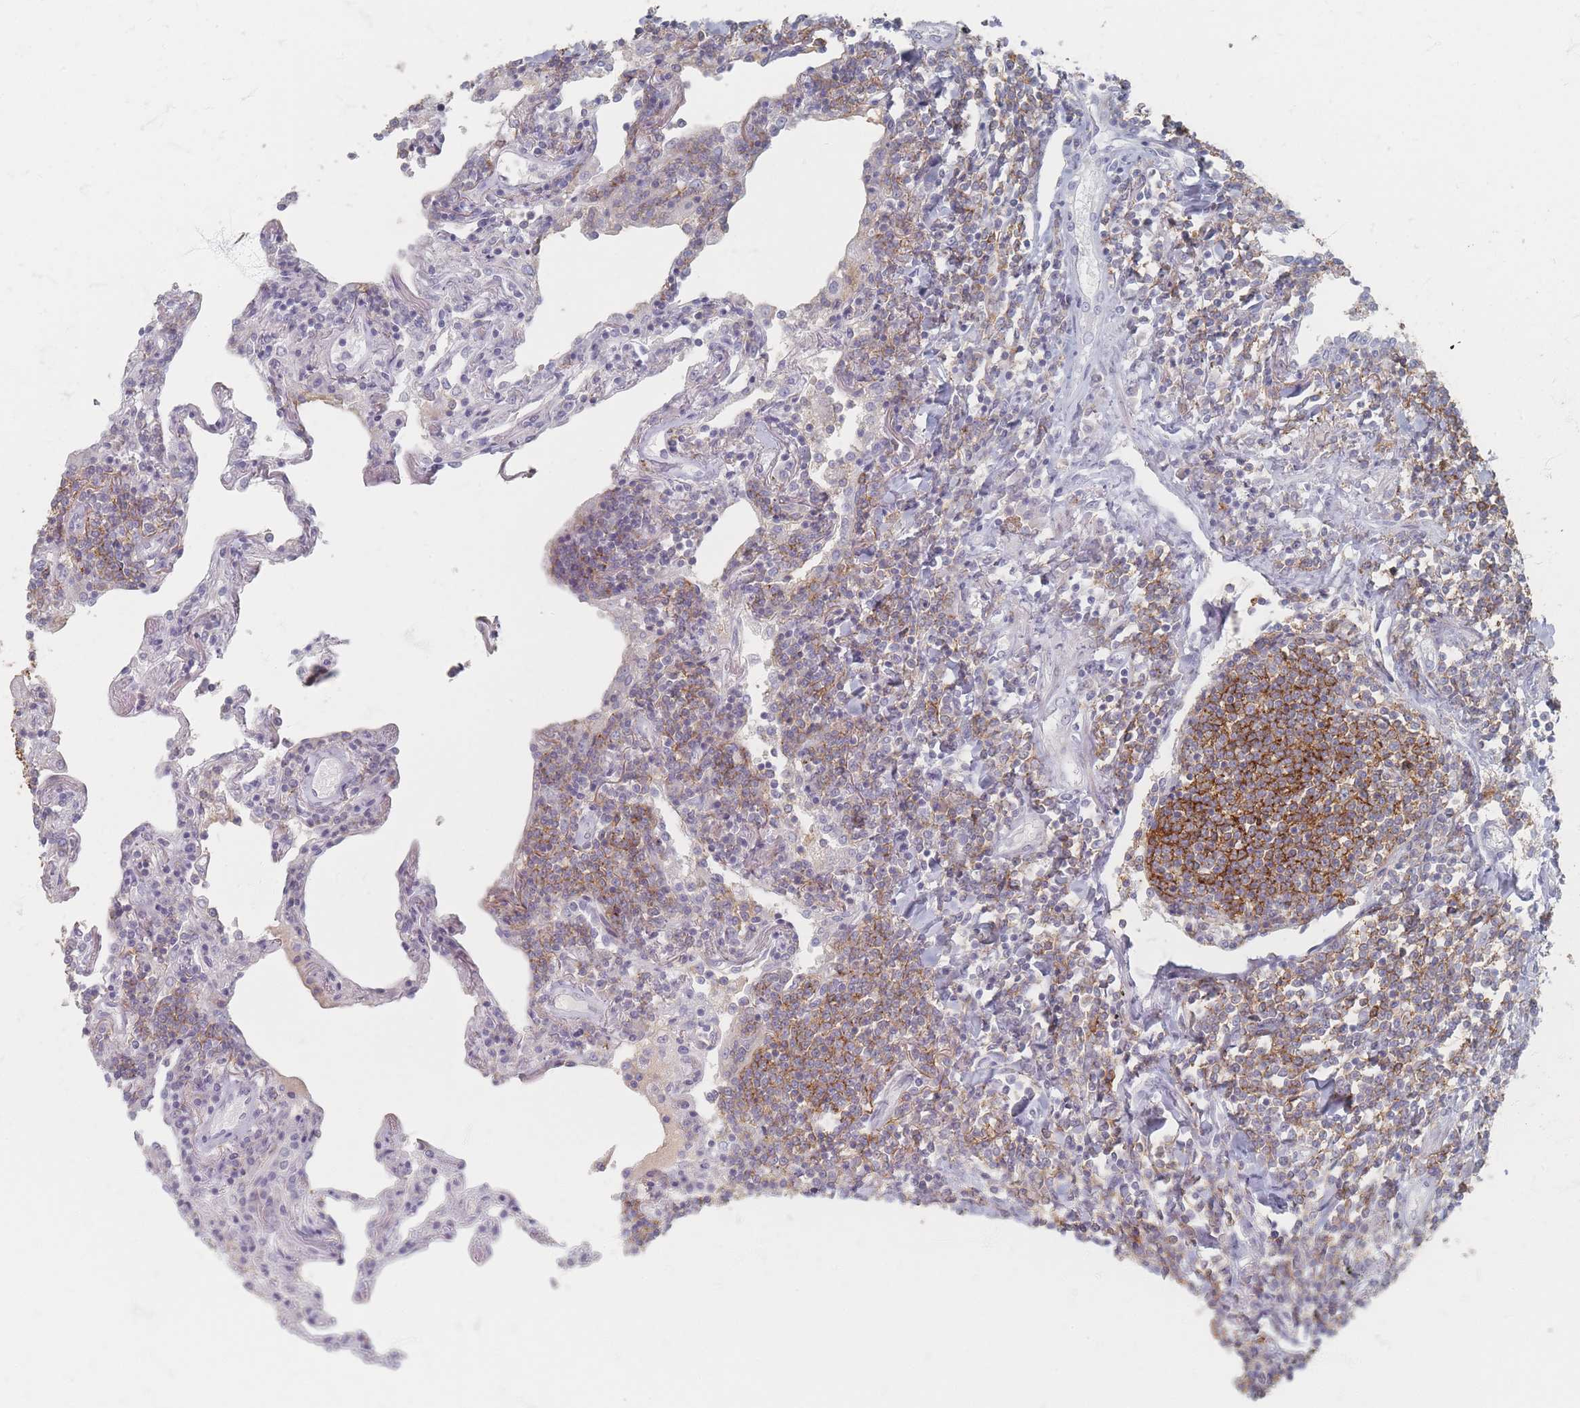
{"staining": {"intensity": "moderate", "quantity": ">75%", "location": "cytoplasmic/membranous"}, "tissue": "lymphoma", "cell_type": "Tumor cells", "image_type": "cancer", "snomed": [{"axis": "morphology", "description": "Malignant lymphoma, non-Hodgkin's type, Low grade"}, {"axis": "topography", "description": "Lung"}], "caption": "Immunohistochemistry staining of lymphoma, which shows medium levels of moderate cytoplasmic/membranous positivity in approximately >75% of tumor cells indicating moderate cytoplasmic/membranous protein expression. The staining was performed using DAB (brown) for protein detection and nuclei were counterstained in hematoxylin (blue).", "gene": "CD37", "patient": {"sex": "female", "age": 71}}